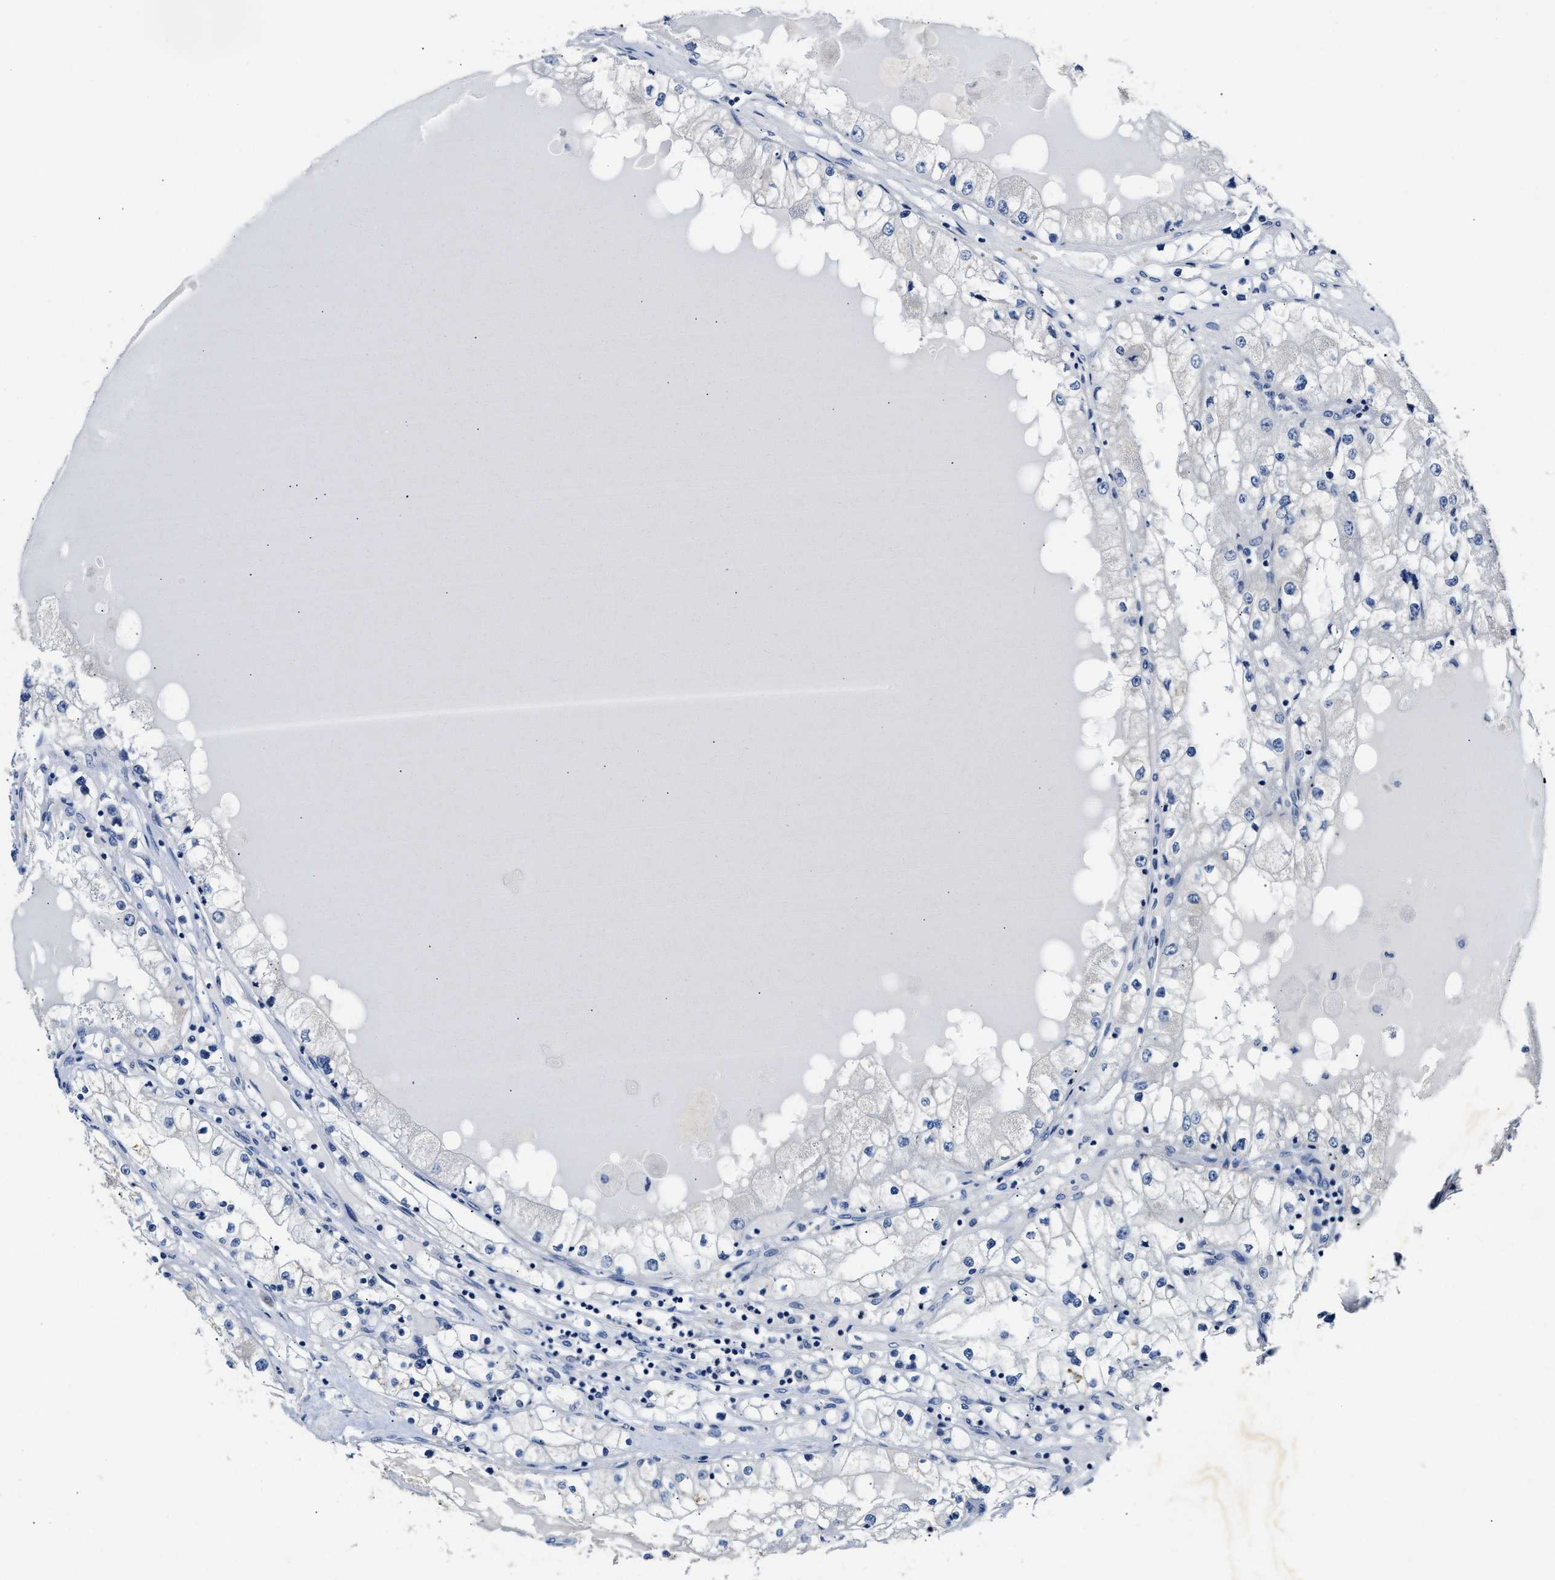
{"staining": {"intensity": "negative", "quantity": "none", "location": "none"}, "tissue": "renal cancer", "cell_type": "Tumor cells", "image_type": "cancer", "snomed": [{"axis": "morphology", "description": "Adenocarcinoma, NOS"}, {"axis": "topography", "description": "Kidney"}], "caption": "The micrograph exhibits no significant staining in tumor cells of adenocarcinoma (renal). (DAB IHC with hematoxylin counter stain).", "gene": "FAM185A", "patient": {"sex": "male", "age": 68}}